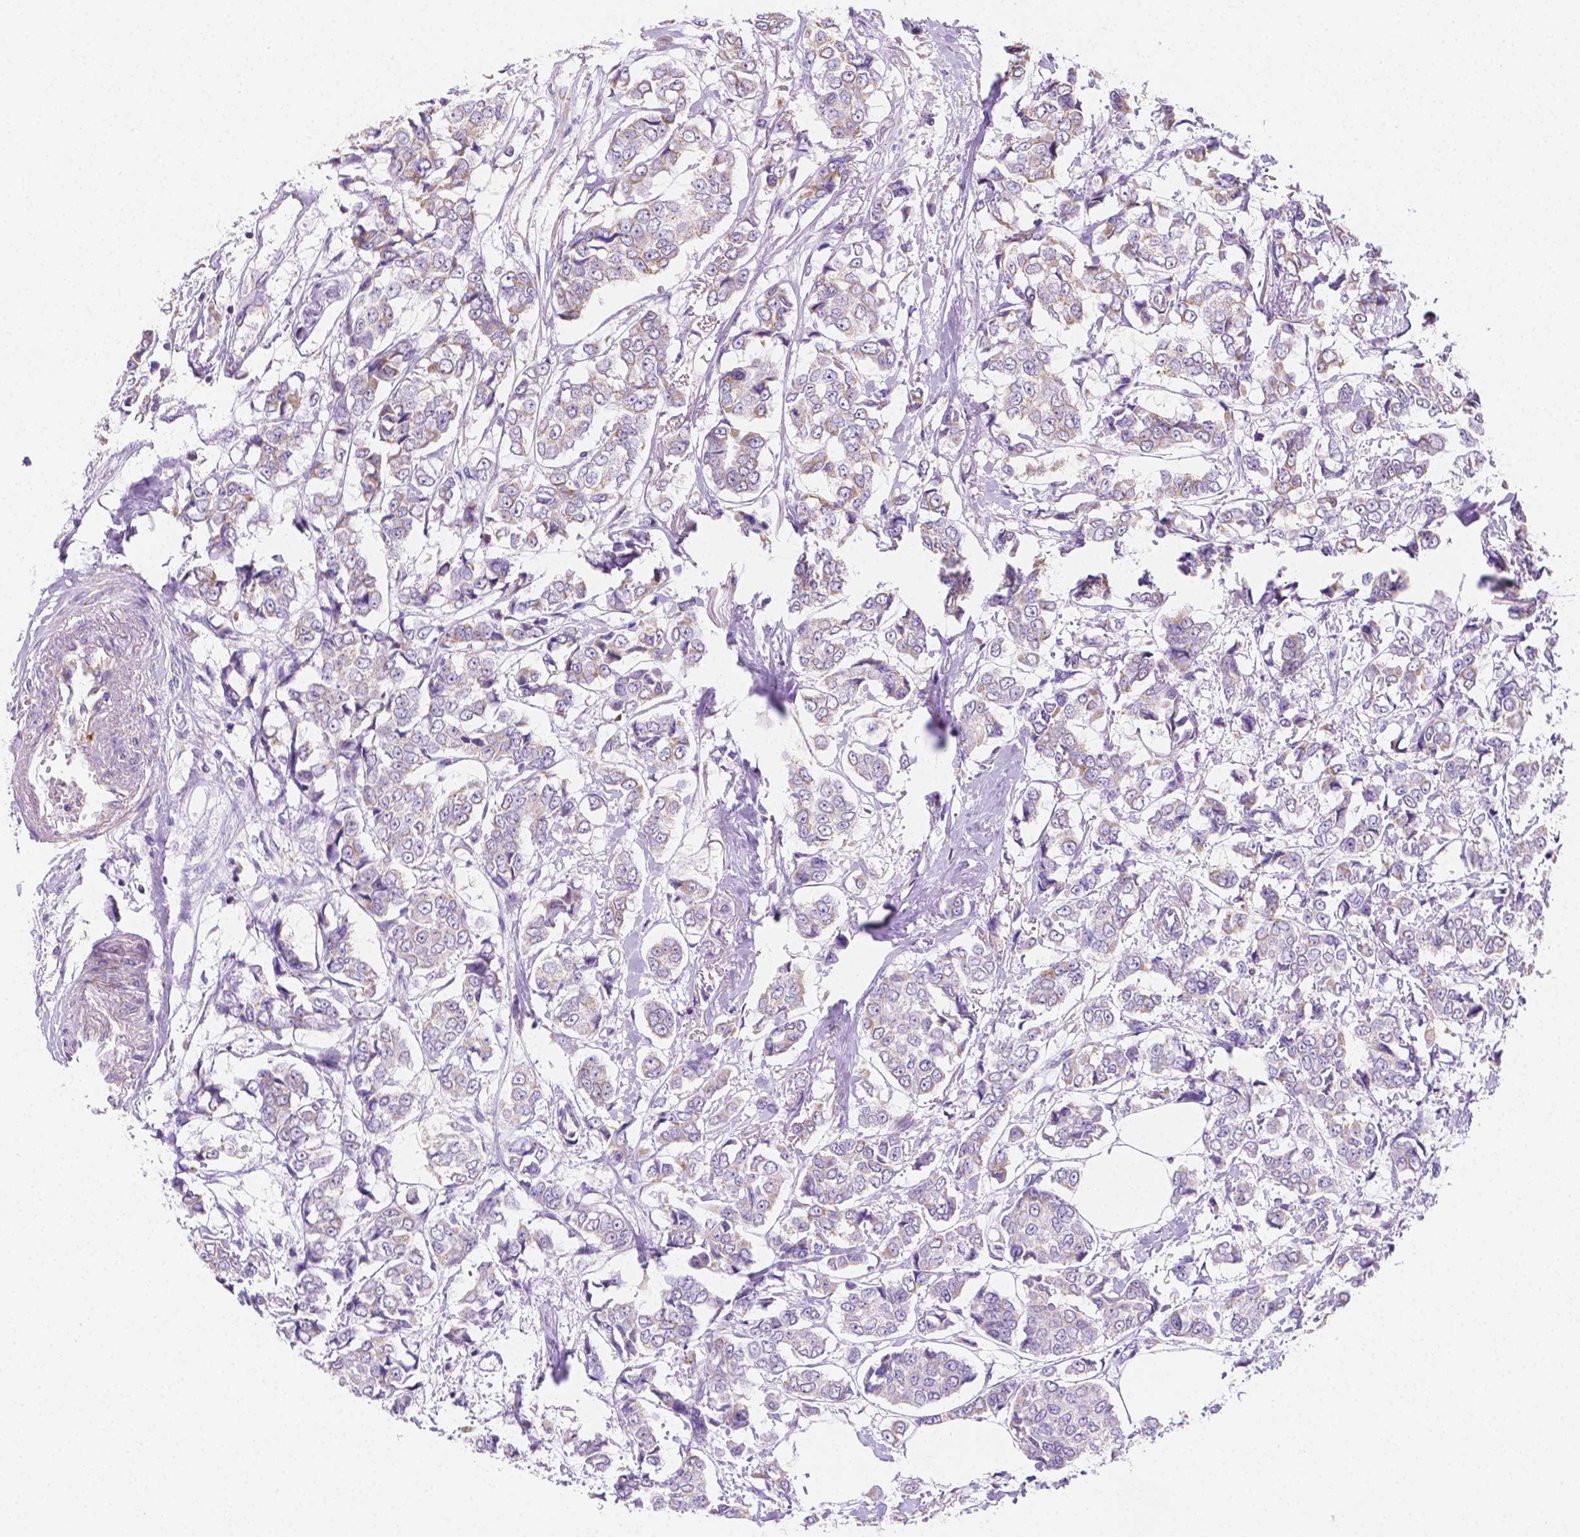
{"staining": {"intensity": "negative", "quantity": "none", "location": "none"}, "tissue": "breast cancer", "cell_type": "Tumor cells", "image_type": "cancer", "snomed": [{"axis": "morphology", "description": "Duct carcinoma"}, {"axis": "topography", "description": "Breast"}], "caption": "Immunohistochemistry of human intraductal carcinoma (breast) demonstrates no positivity in tumor cells.", "gene": "SGTB", "patient": {"sex": "female", "age": 94}}